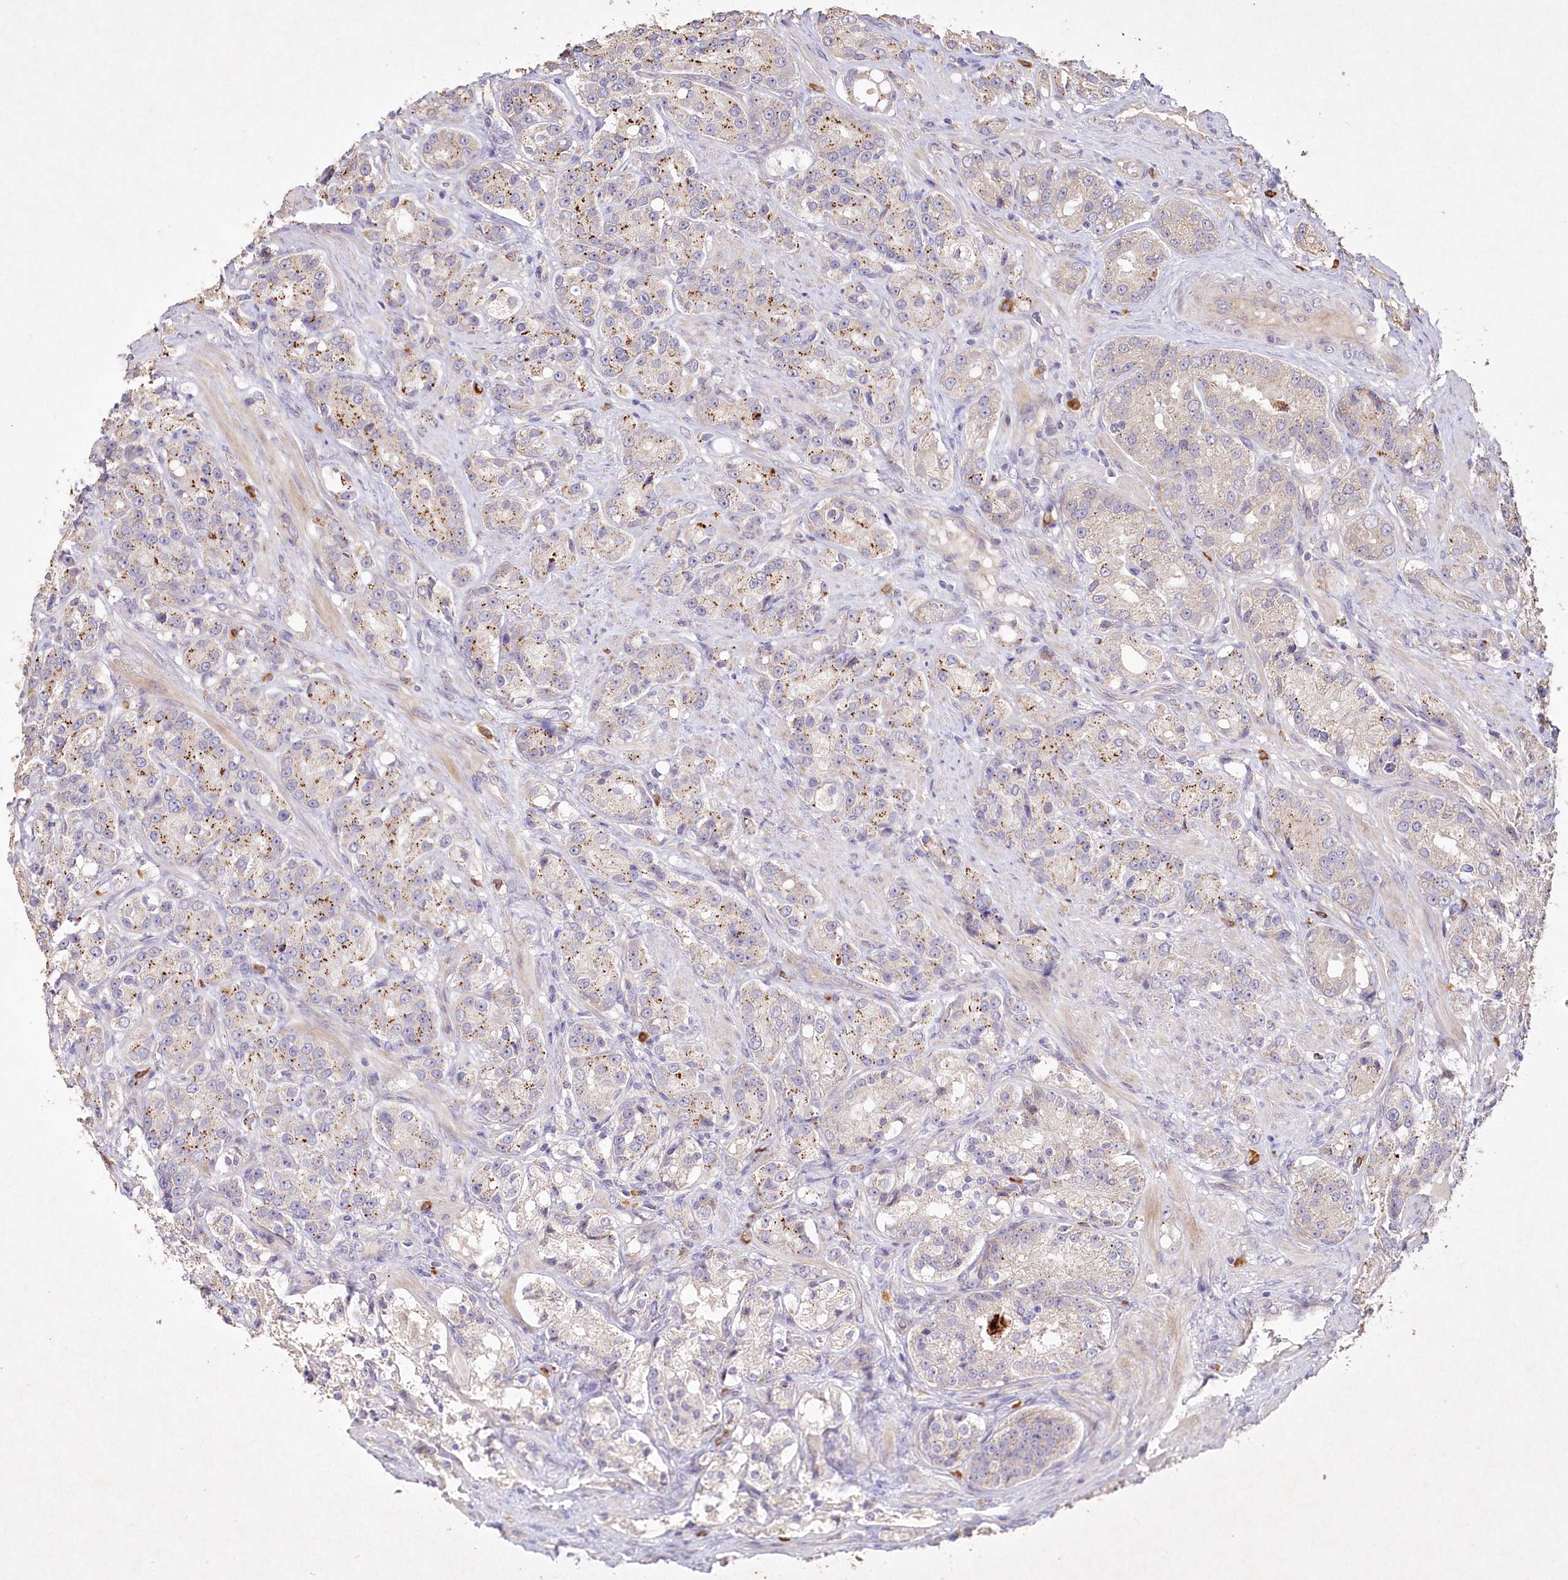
{"staining": {"intensity": "moderate", "quantity": "25%-75%", "location": "cytoplasmic/membranous"}, "tissue": "prostate cancer", "cell_type": "Tumor cells", "image_type": "cancer", "snomed": [{"axis": "morphology", "description": "Adenocarcinoma, High grade"}, {"axis": "topography", "description": "Prostate"}], "caption": "An image of human adenocarcinoma (high-grade) (prostate) stained for a protein displays moderate cytoplasmic/membranous brown staining in tumor cells.", "gene": "IRAK1BP1", "patient": {"sex": "male", "age": 60}}